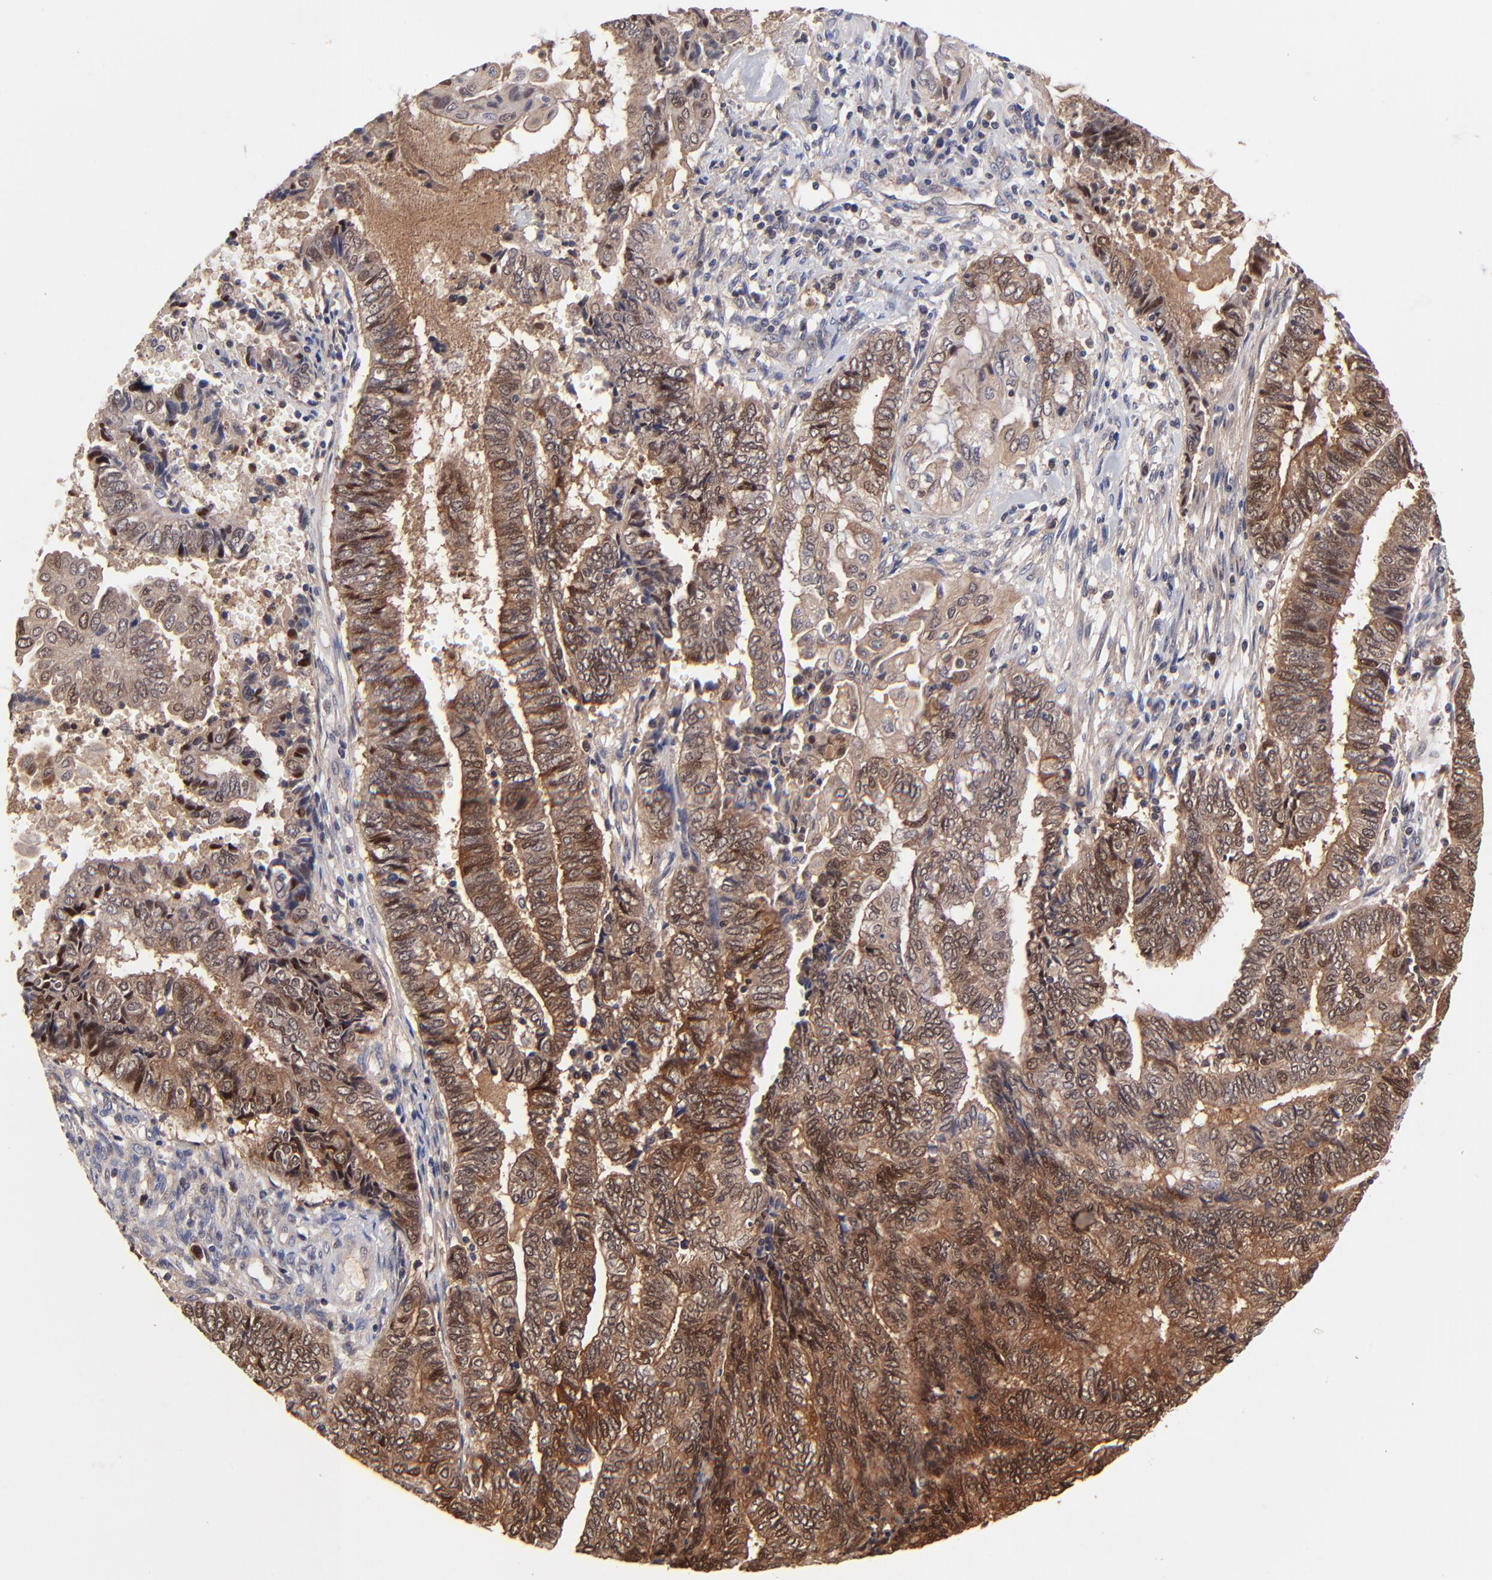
{"staining": {"intensity": "moderate", "quantity": ">75%", "location": "cytoplasmic/membranous,nuclear"}, "tissue": "endometrial cancer", "cell_type": "Tumor cells", "image_type": "cancer", "snomed": [{"axis": "morphology", "description": "Adenocarcinoma, NOS"}, {"axis": "topography", "description": "Uterus"}, {"axis": "topography", "description": "Endometrium"}], "caption": "The immunohistochemical stain highlights moderate cytoplasmic/membranous and nuclear expression in tumor cells of endometrial cancer (adenocarcinoma) tissue. Immunohistochemistry (ihc) stains the protein in brown and the nuclei are stained blue.", "gene": "DCTPP1", "patient": {"sex": "female", "age": 70}}